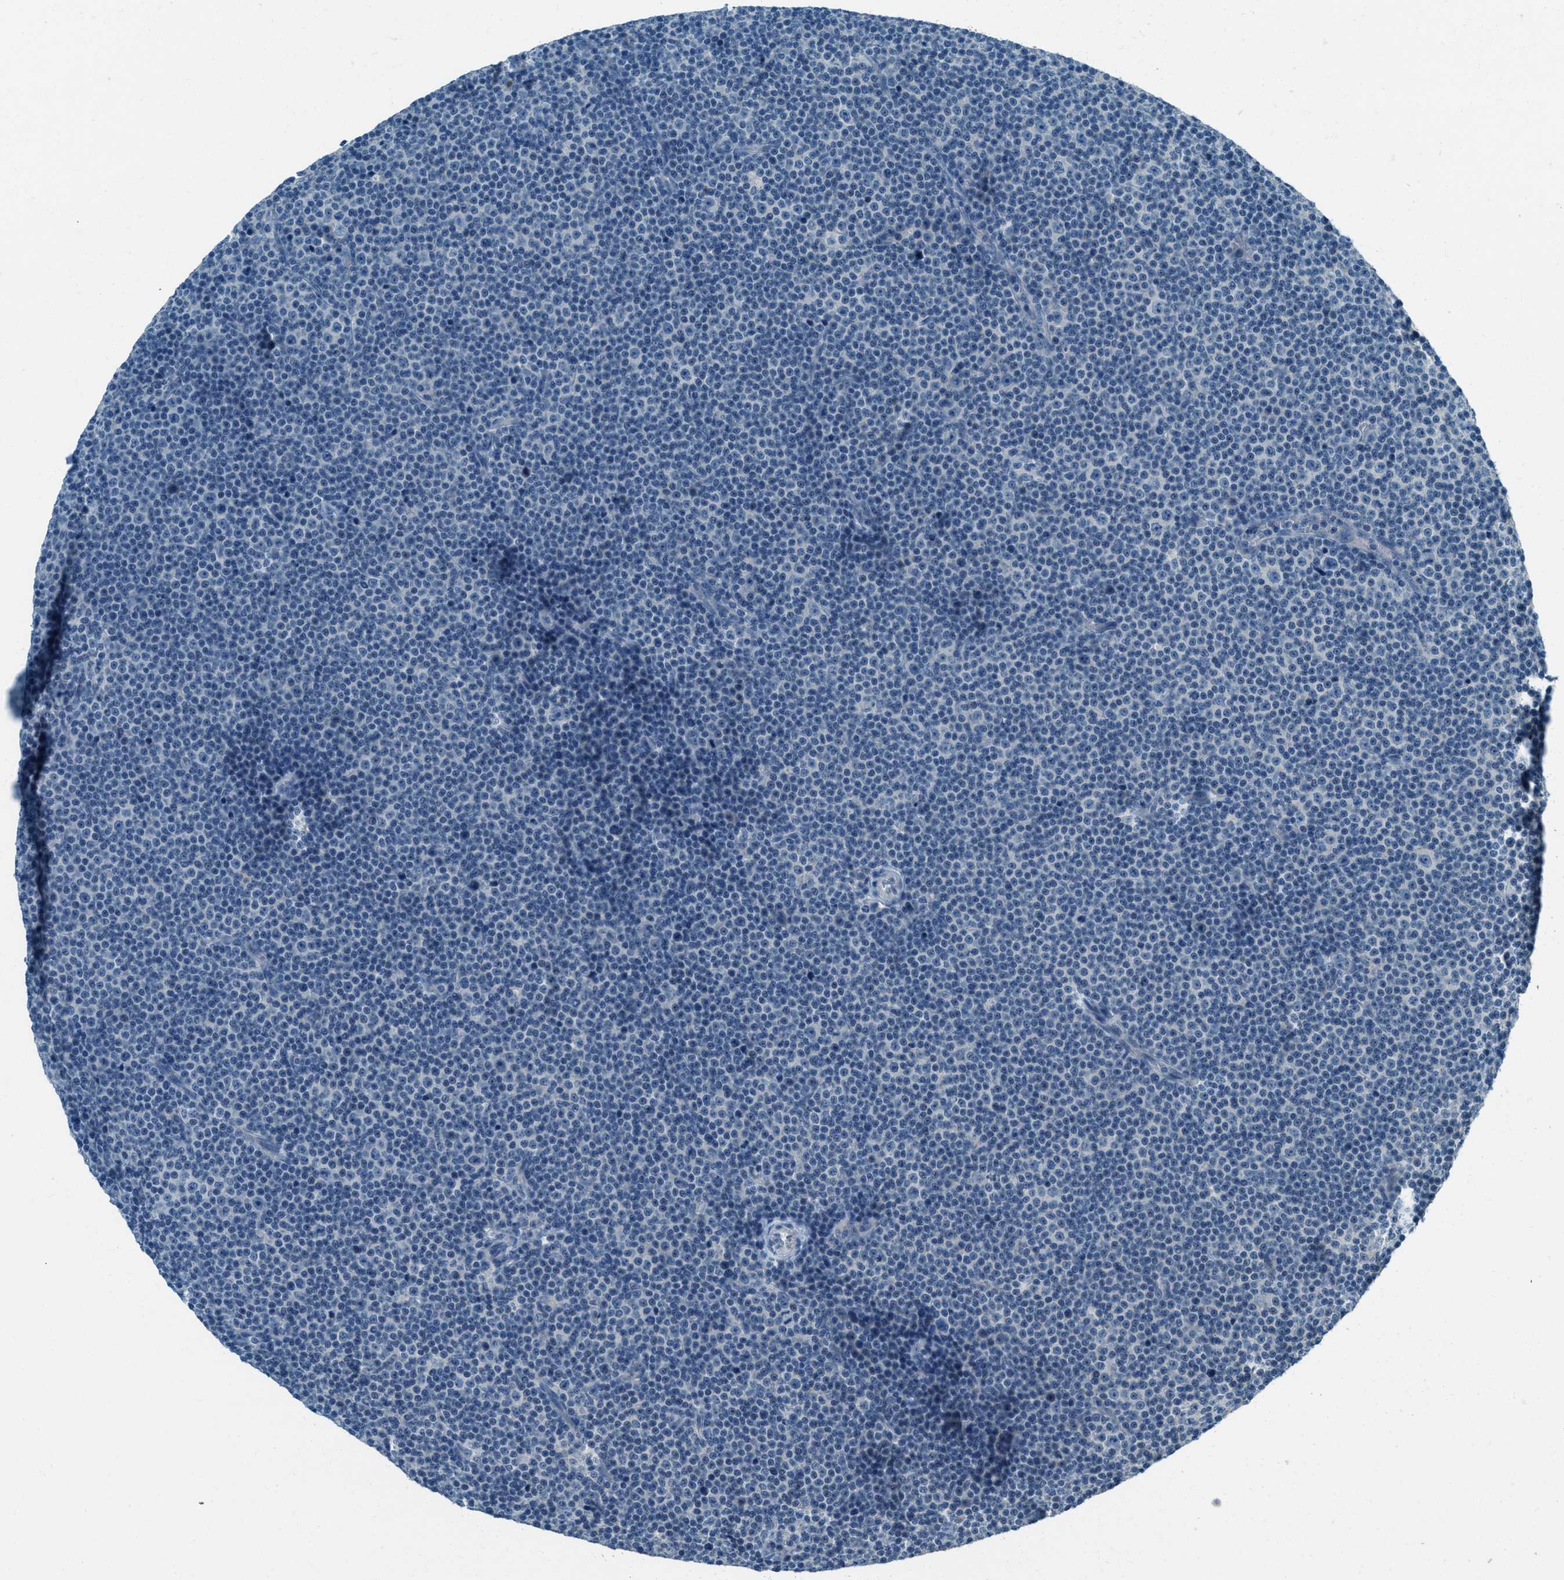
{"staining": {"intensity": "negative", "quantity": "none", "location": "none"}, "tissue": "lymphoma", "cell_type": "Tumor cells", "image_type": "cancer", "snomed": [{"axis": "morphology", "description": "Malignant lymphoma, non-Hodgkin's type, Low grade"}, {"axis": "topography", "description": "Lymph node"}], "caption": "Protein analysis of lymphoma reveals no significant staining in tumor cells. (Stains: DAB (3,3'-diaminobenzidine) immunohistochemistry (IHC) with hematoxylin counter stain, Microscopy: brightfield microscopy at high magnification).", "gene": "MSLN", "patient": {"sex": "female", "age": 67}}